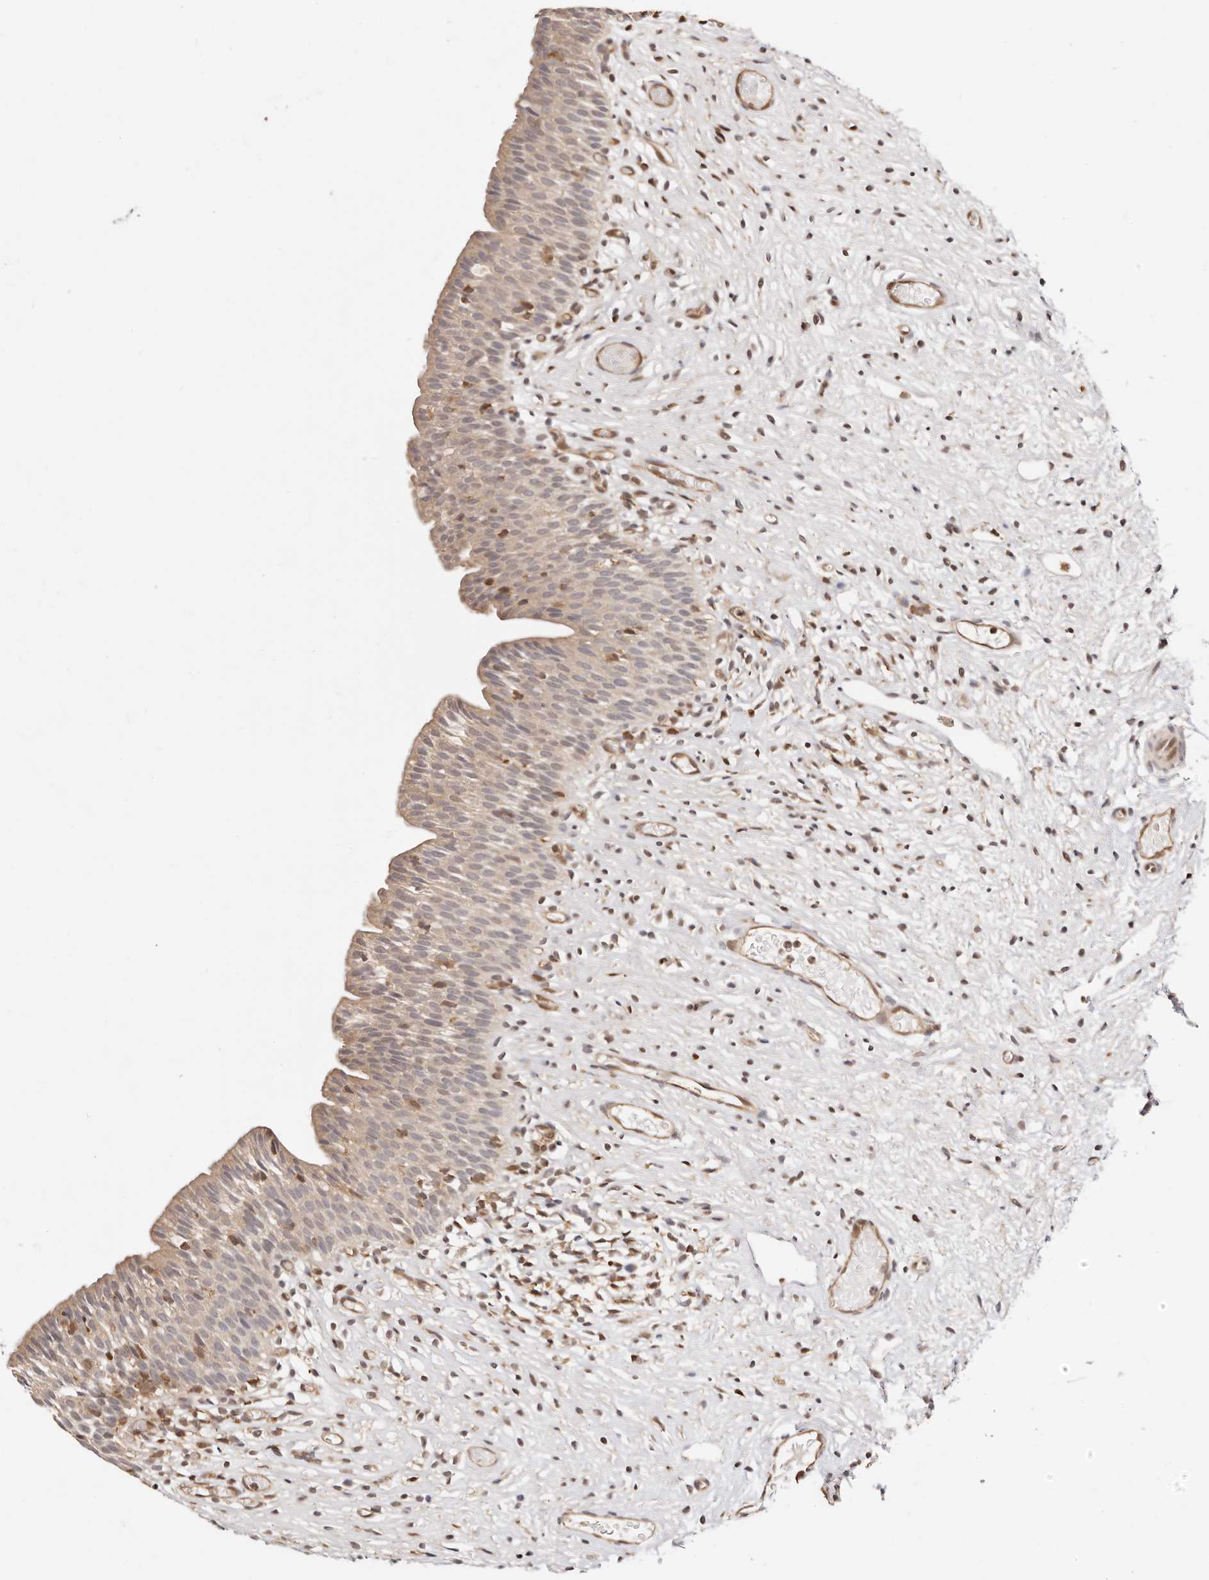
{"staining": {"intensity": "weak", "quantity": ">75%", "location": "cytoplasmic/membranous"}, "tissue": "urinary bladder", "cell_type": "Urothelial cells", "image_type": "normal", "snomed": [{"axis": "morphology", "description": "Transitional cell carcinoma in-situ"}, {"axis": "topography", "description": "Urinary bladder"}], "caption": "Protein staining demonstrates weak cytoplasmic/membranous expression in approximately >75% of urothelial cells in benign urinary bladder.", "gene": "STAT5A", "patient": {"sex": "male", "age": 74}}